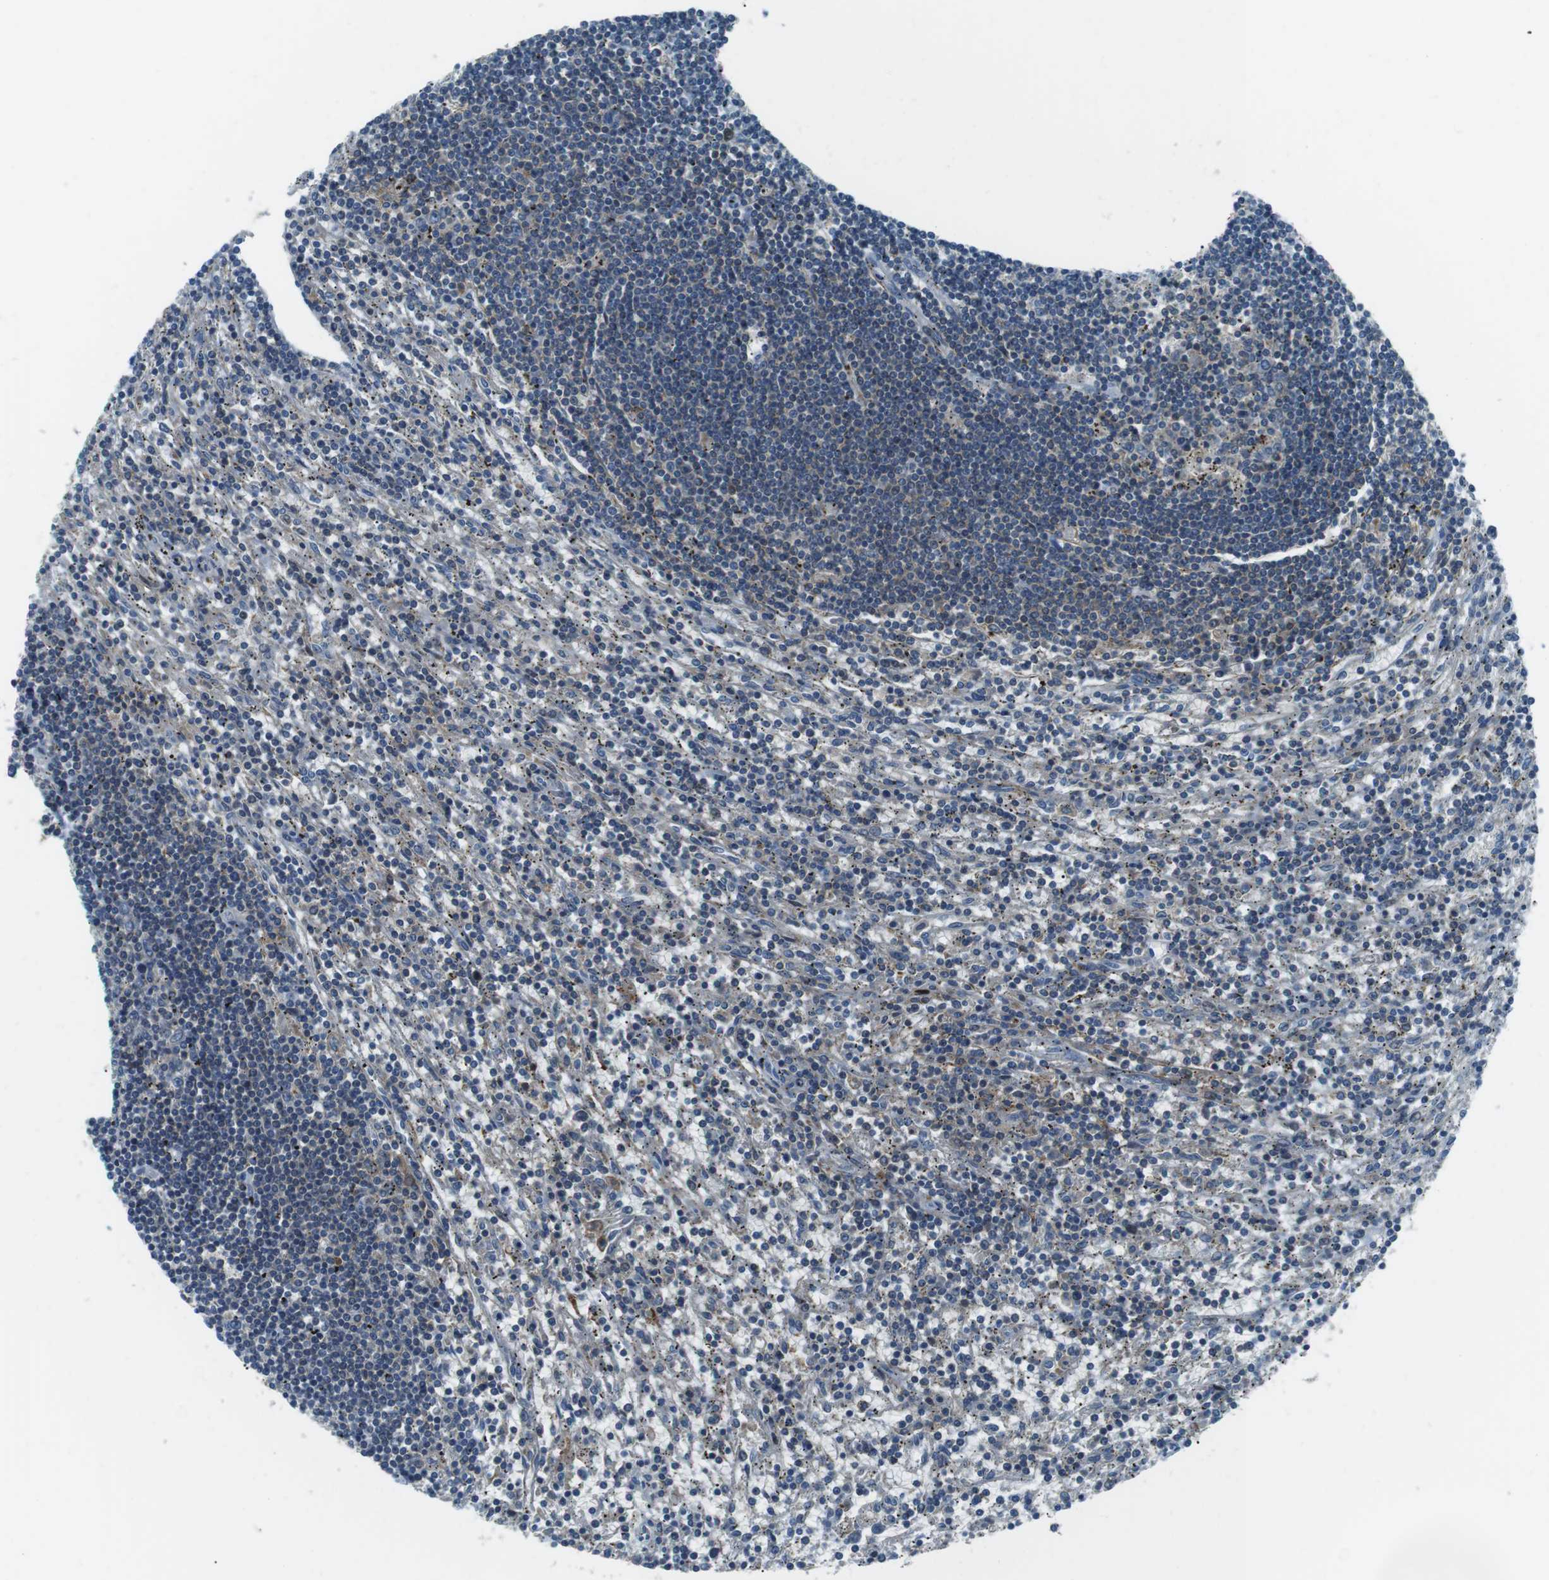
{"staining": {"intensity": "negative", "quantity": "none", "location": "none"}, "tissue": "lymphoma", "cell_type": "Tumor cells", "image_type": "cancer", "snomed": [{"axis": "morphology", "description": "Malignant lymphoma, non-Hodgkin's type, Low grade"}, {"axis": "topography", "description": "Spleen"}], "caption": "IHC of human low-grade malignant lymphoma, non-Hodgkin's type demonstrates no positivity in tumor cells.", "gene": "ARVCF", "patient": {"sex": "male", "age": 76}}